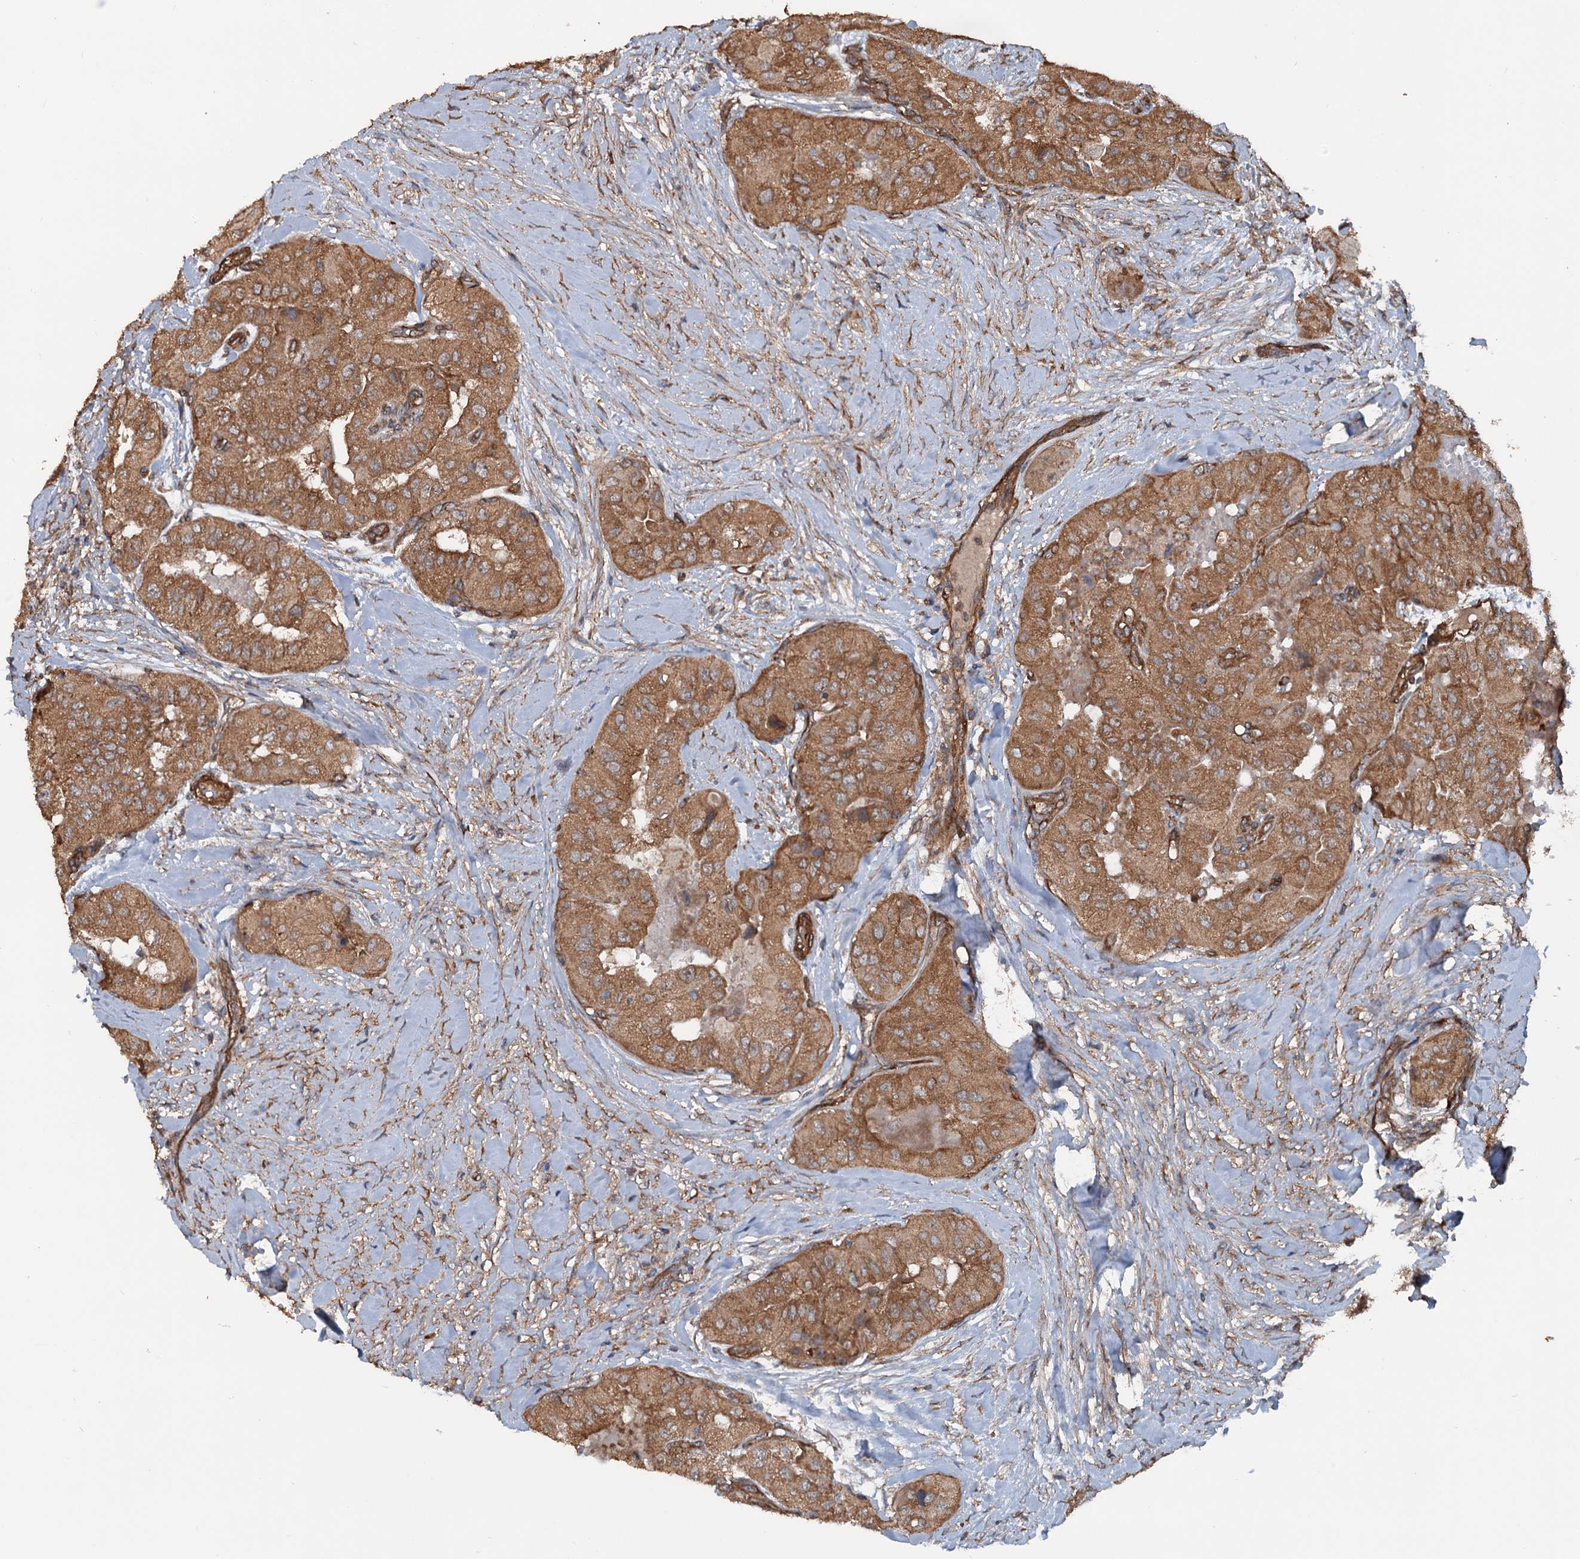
{"staining": {"intensity": "moderate", "quantity": ">75%", "location": "cytoplasmic/membranous"}, "tissue": "thyroid cancer", "cell_type": "Tumor cells", "image_type": "cancer", "snomed": [{"axis": "morphology", "description": "Papillary adenocarcinoma, NOS"}, {"axis": "topography", "description": "Thyroid gland"}], "caption": "Immunohistochemical staining of human thyroid papillary adenocarcinoma exhibits moderate cytoplasmic/membranous protein expression in about >75% of tumor cells.", "gene": "RNF214", "patient": {"sex": "female", "age": 59}}